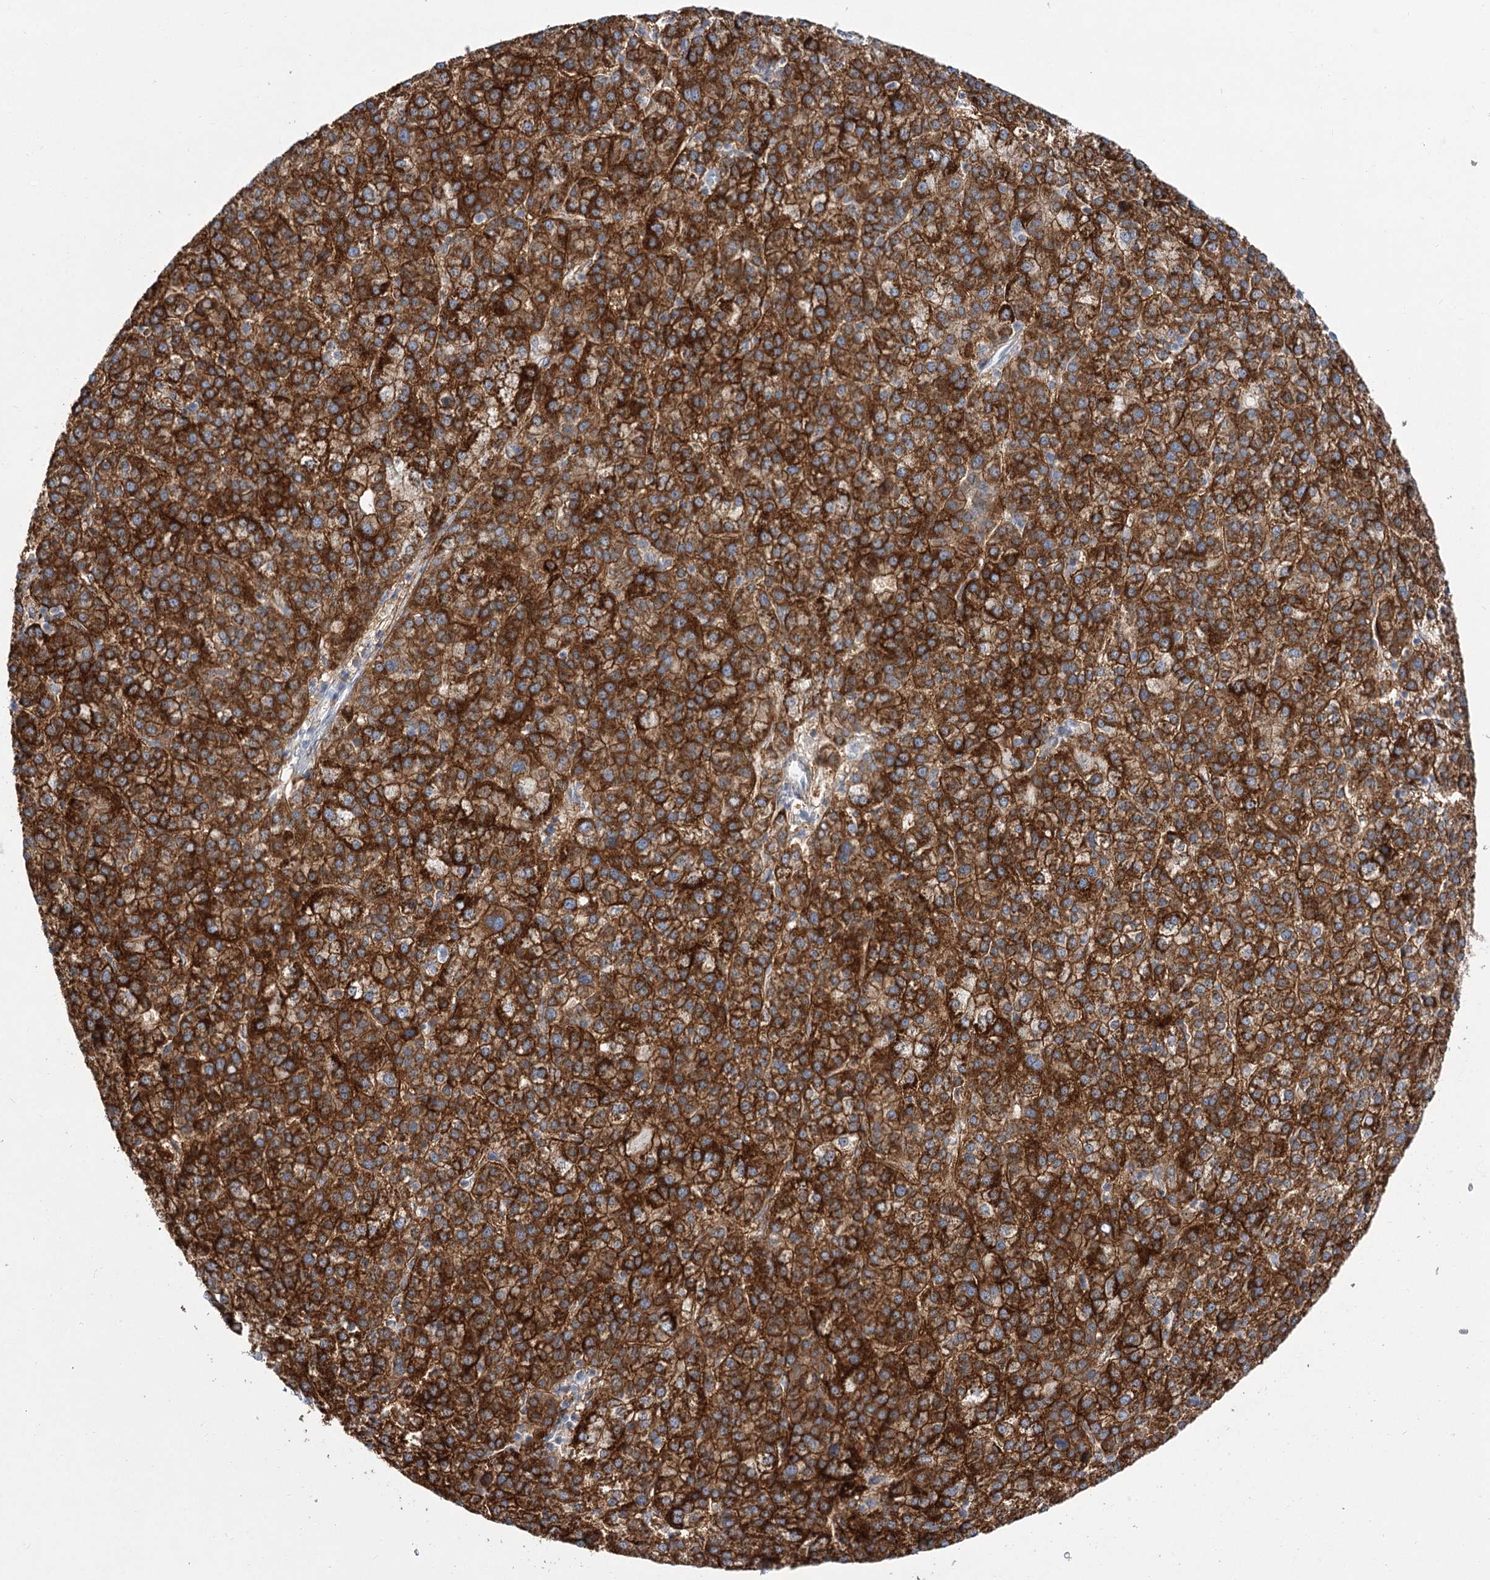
{"staining": {"intensity": "strong", "quantity": ">75%", "location": "cytoplasmic/membranous"}, "tissue": "liver cancer", "cell_type": "Tumor cells", "image_type": "cancer", "snomed": [{"axis": "morphology", "description": "Carcinoma, Hepatocellular, NOS"}, {"axis": "topography", "description": "Liver"}], "caption": "High-power microscopy captured an immunohistochemistry image of liver hepatocellular carcinoma, revealing strong cytoplasmic/membranous positivity in approximately >75% of tumor cells.", "gene": "SUOX", "patient": {"sex": "female", "age": 58}}